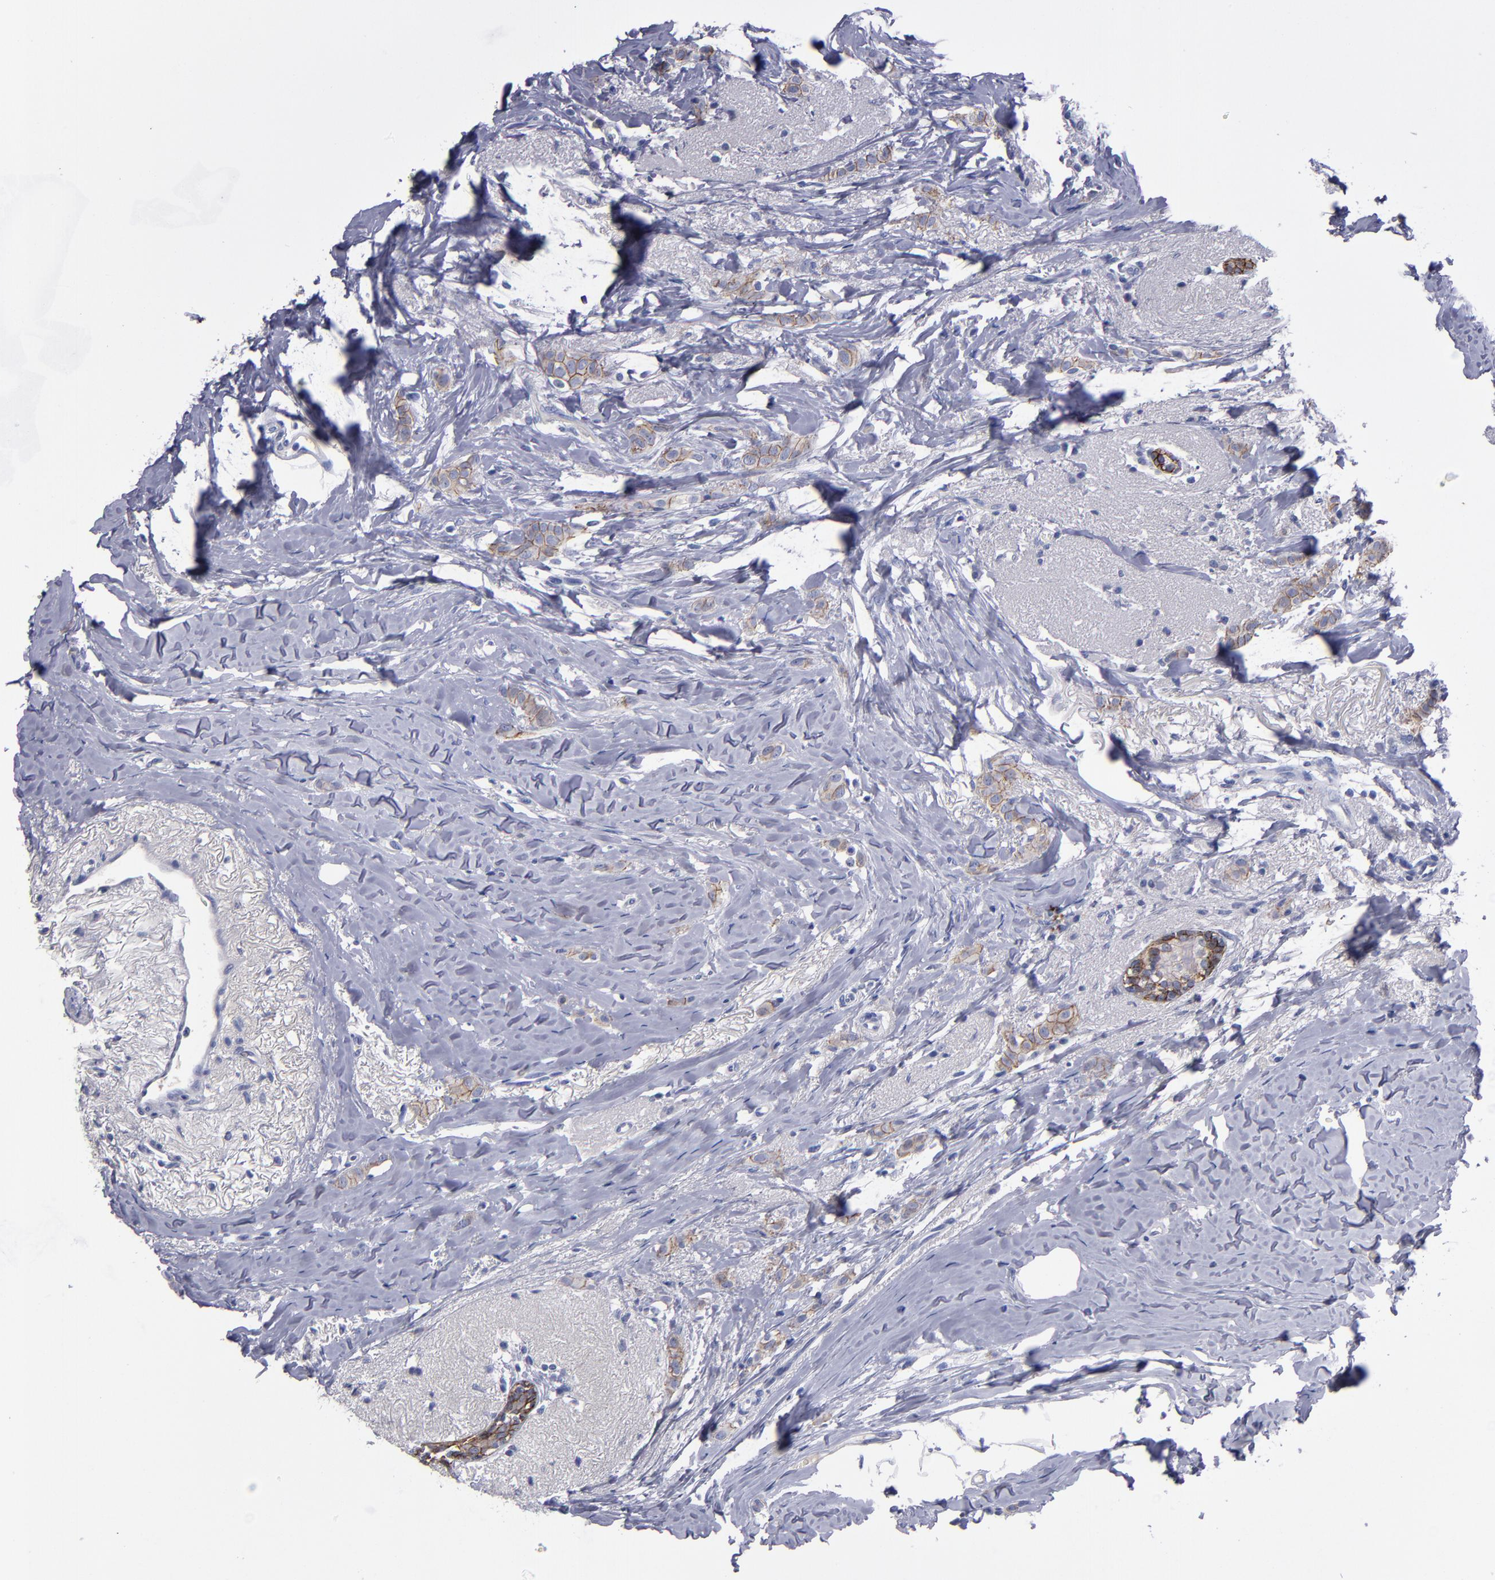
{"staining": {"intensity": "weak", "quantity": ">75%", "location": "cytoplasmic/membranous"}, "tissue": "breast cancer", "cell_type": "Tumor cells", "image_type": "cancer", "snomed": [{"axis": "morphology", "description": "Lobular carcinoma"}, {"axis": "topography", "description": "Breast"}], "caption": "Immunohistochemistry (IHC) staining of lobular carcinoma (breast), which exhibits low levels of weak cytoplasmic/membranous positivity in about >75% of tumor cells indicating weak cytoplasmic/membranous protein positivity. The staining was performed using DAB (3,3'-diaminobenzidine) (brown) for protein detection and nuclei were counterstained in hematoxylin (blue).", "gene": "CDH3", "patient": {"sex": "female", "age": 55}}